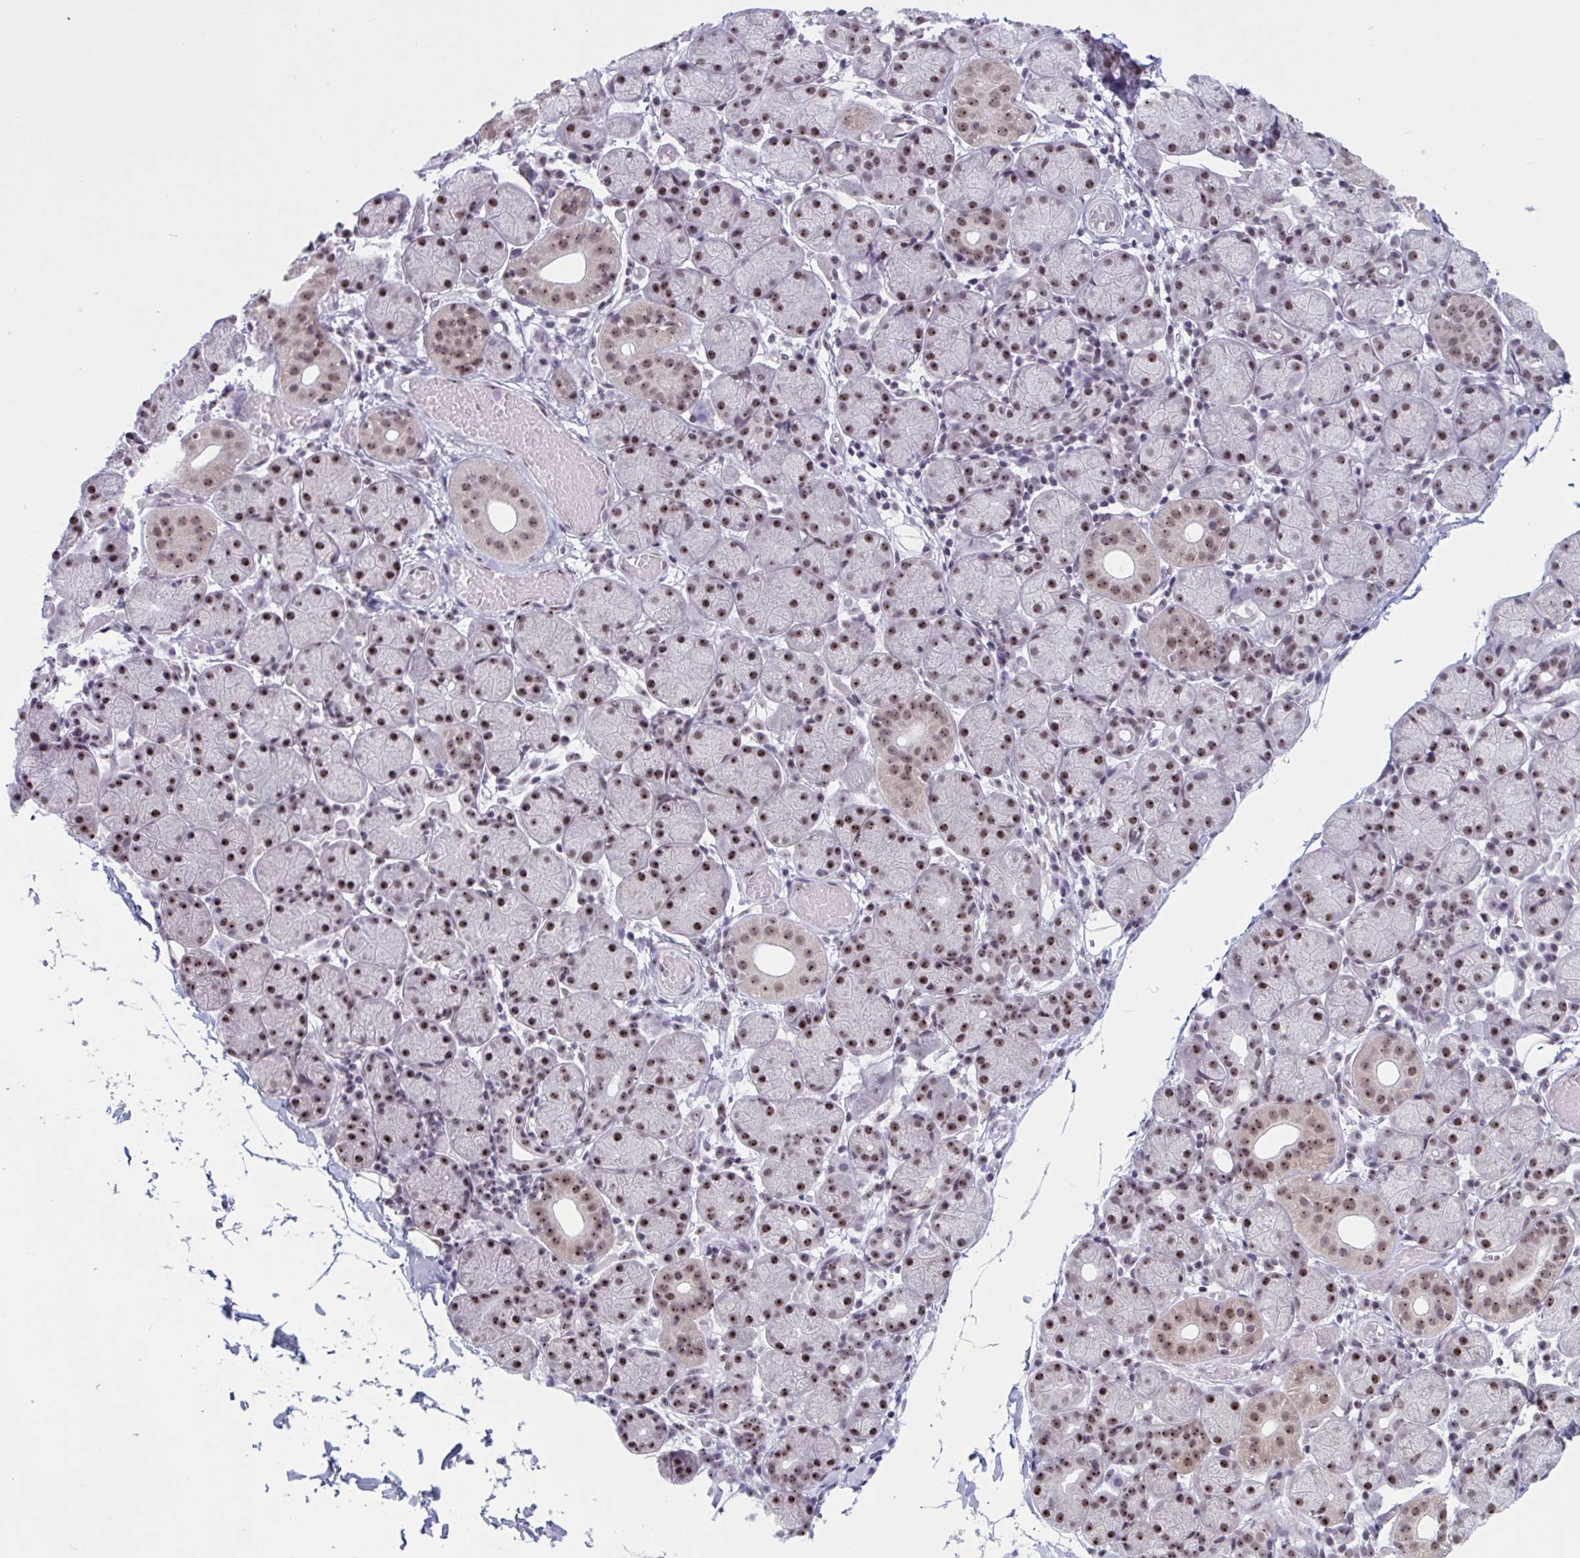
{"staining": {"intensity": "moderate", "quantity": ">75%", "location": "nuclear"}, "tissue": "salivary gland", "cell_type": "Glandular cells", "image_type": "normal", "snomed": [{"axis": "morphology", "description": "Normal tissue, NOS"}, {"axis": "topography", "description": "Salivary gland"}], "caption": "Moderate nuclear protein staining is appreciated in about >75% of glandular cells in salivary gland.", "gene": "TGM6", "patient": {"sex": "female", "age": 24}}